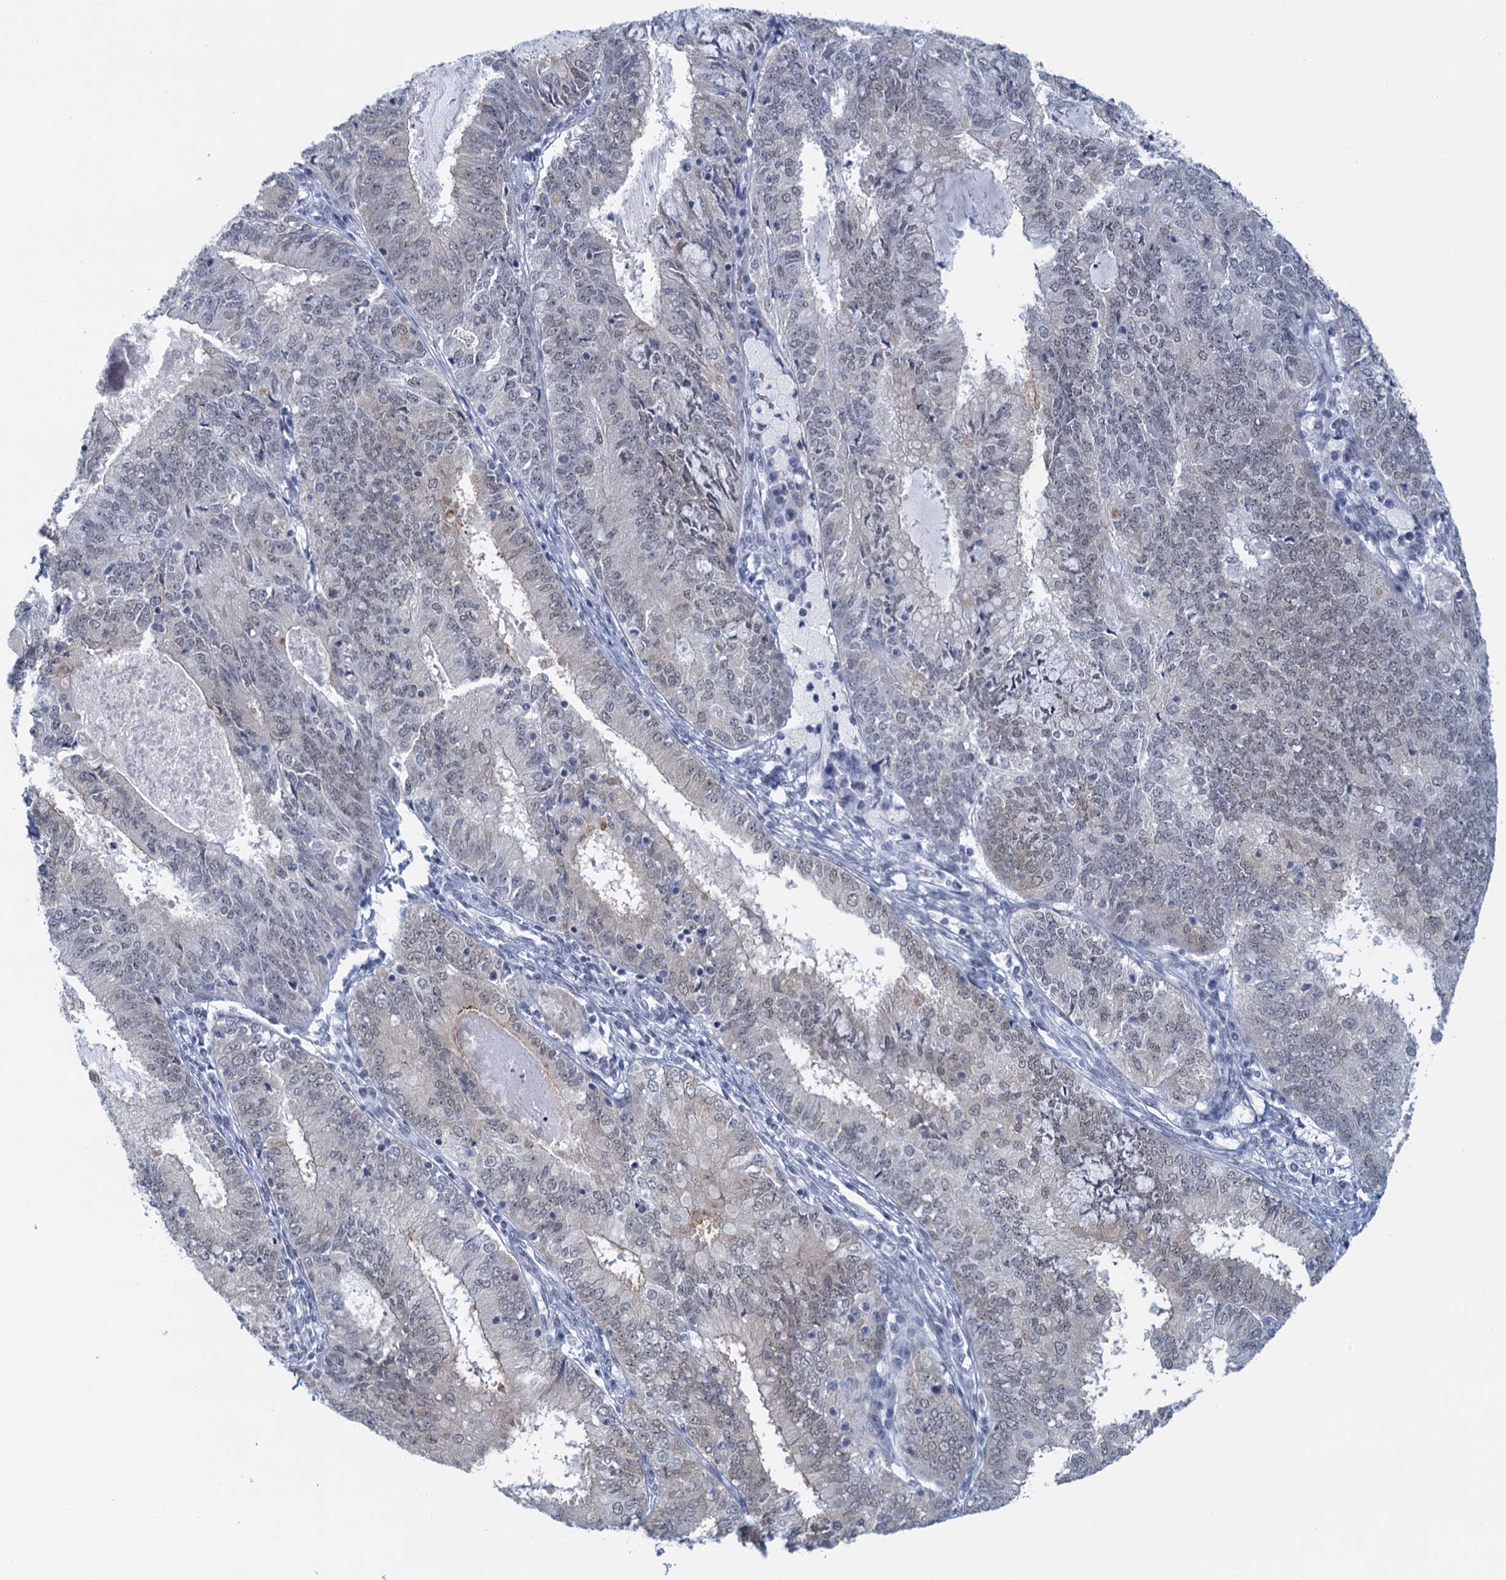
{"staining": {"intensity": "negative", "quantity": "none", "location": "none"}, "tissue": "endometrial cancer", "cell_type": "Tumor cells", "image_type": "cancer", "snomed": [{"axis": "morphology", "description": "Adenocarcinoma, NOS"}, {"axis": "topography", "description": "Endometrium"}], "caption": "The histopathology image demonstrates no significant positivity in tumor cells of adenocarcinoma (endometrial). (DAB IHC with hematoxylin counter stain).", "gene": "EPS8L1", "patient": {"sex": "female", "age": 57}}